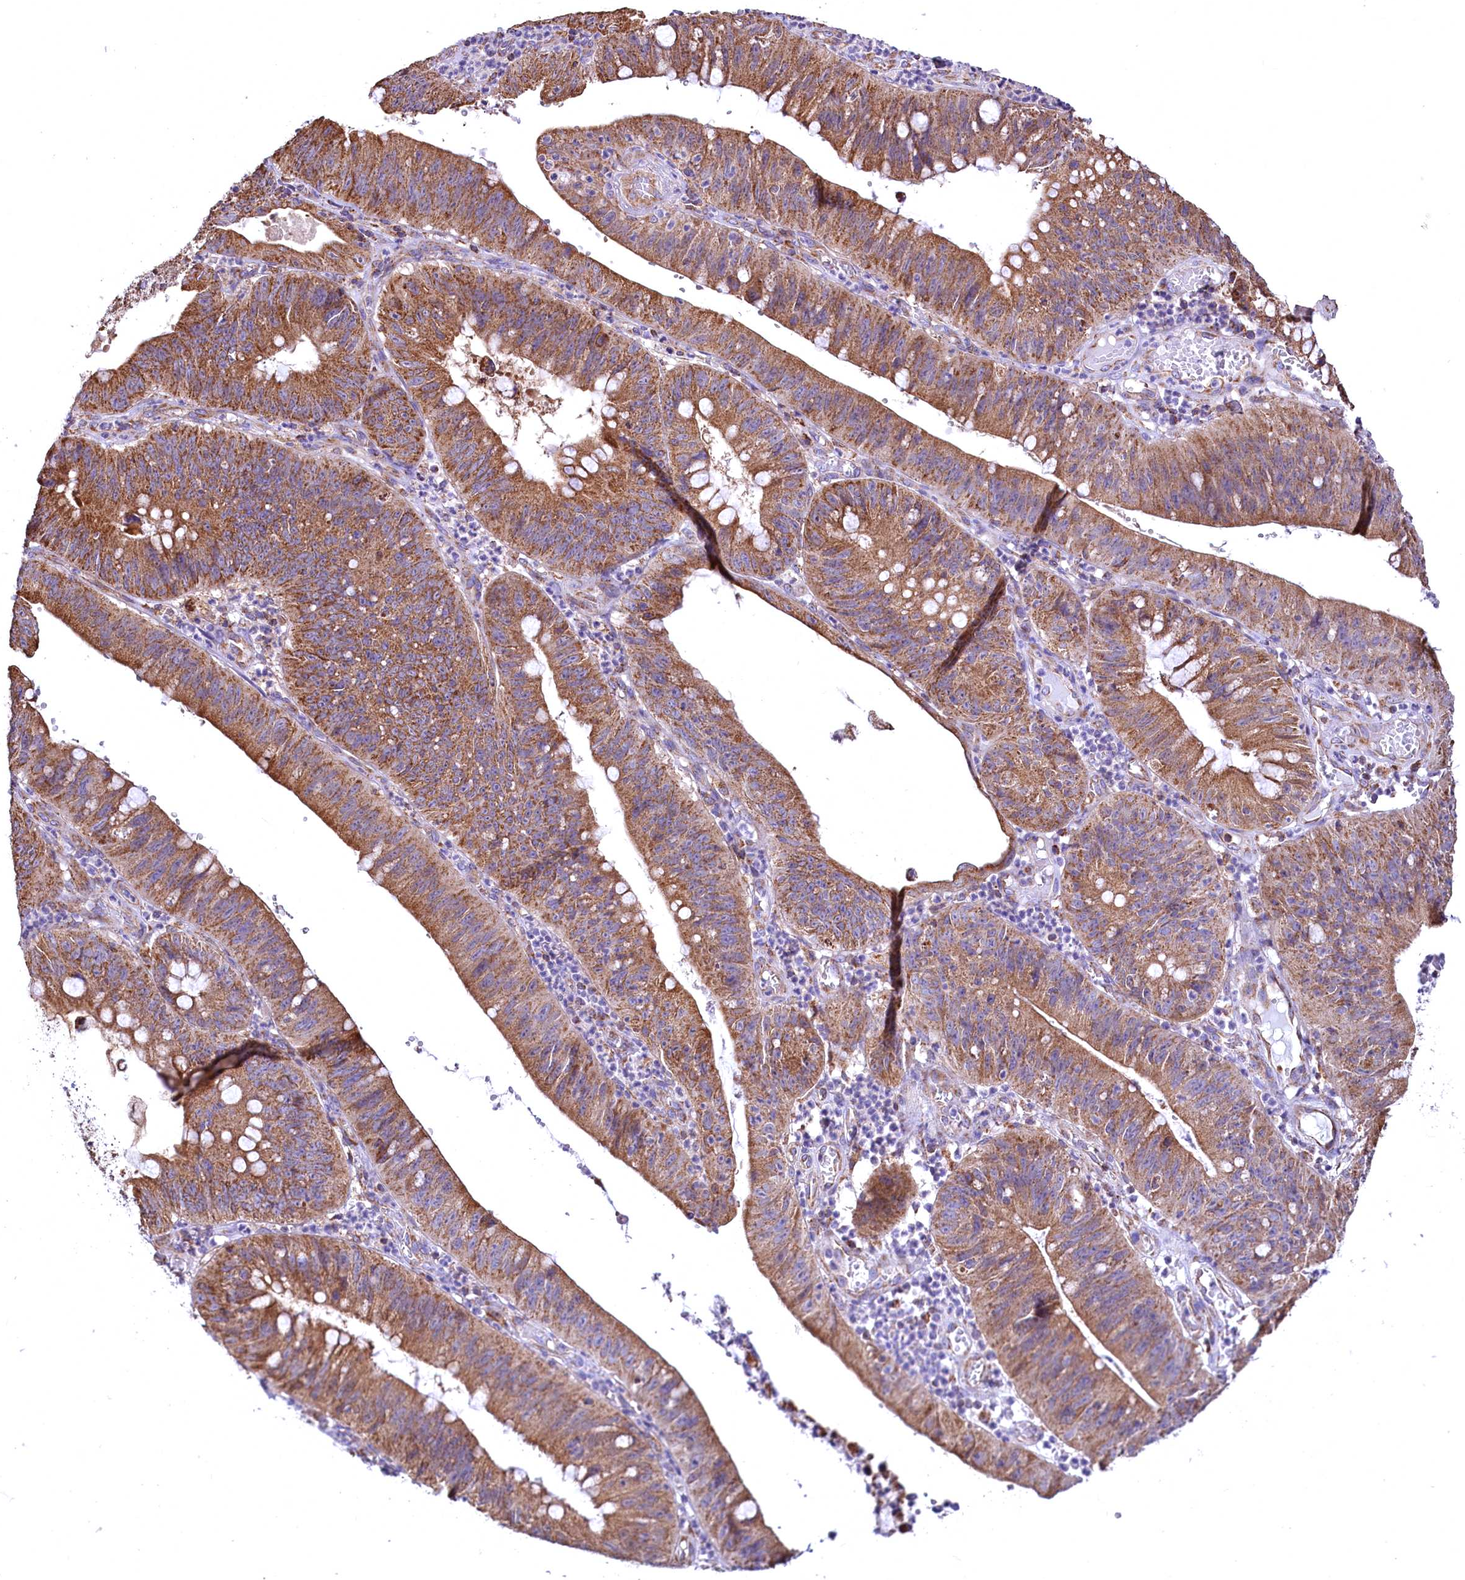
{"staining": {"intensity": "moderate", "quantity": ">75%", "location": "cytoplasmic/membranous"}, "tissue": "stomach cancer", "cell_type": "Tumor cells", "image_type": "cancer", "snomed": [{"axis": "morphology", "description": "Adenocarcinoma, NOS"}, {"axis": "topography", "description": "Stomach"}], "caption": "A histopathology image of stomach adenocarcinoma stained for a protein displays moderate cytoplasmic/membranous brown staining in tumor cells. Ihc stains the protein of interest in brown and the nuclei are stained blue.", "gene": "NUDT15", "patient": {"sex": "male", "age": 59}}